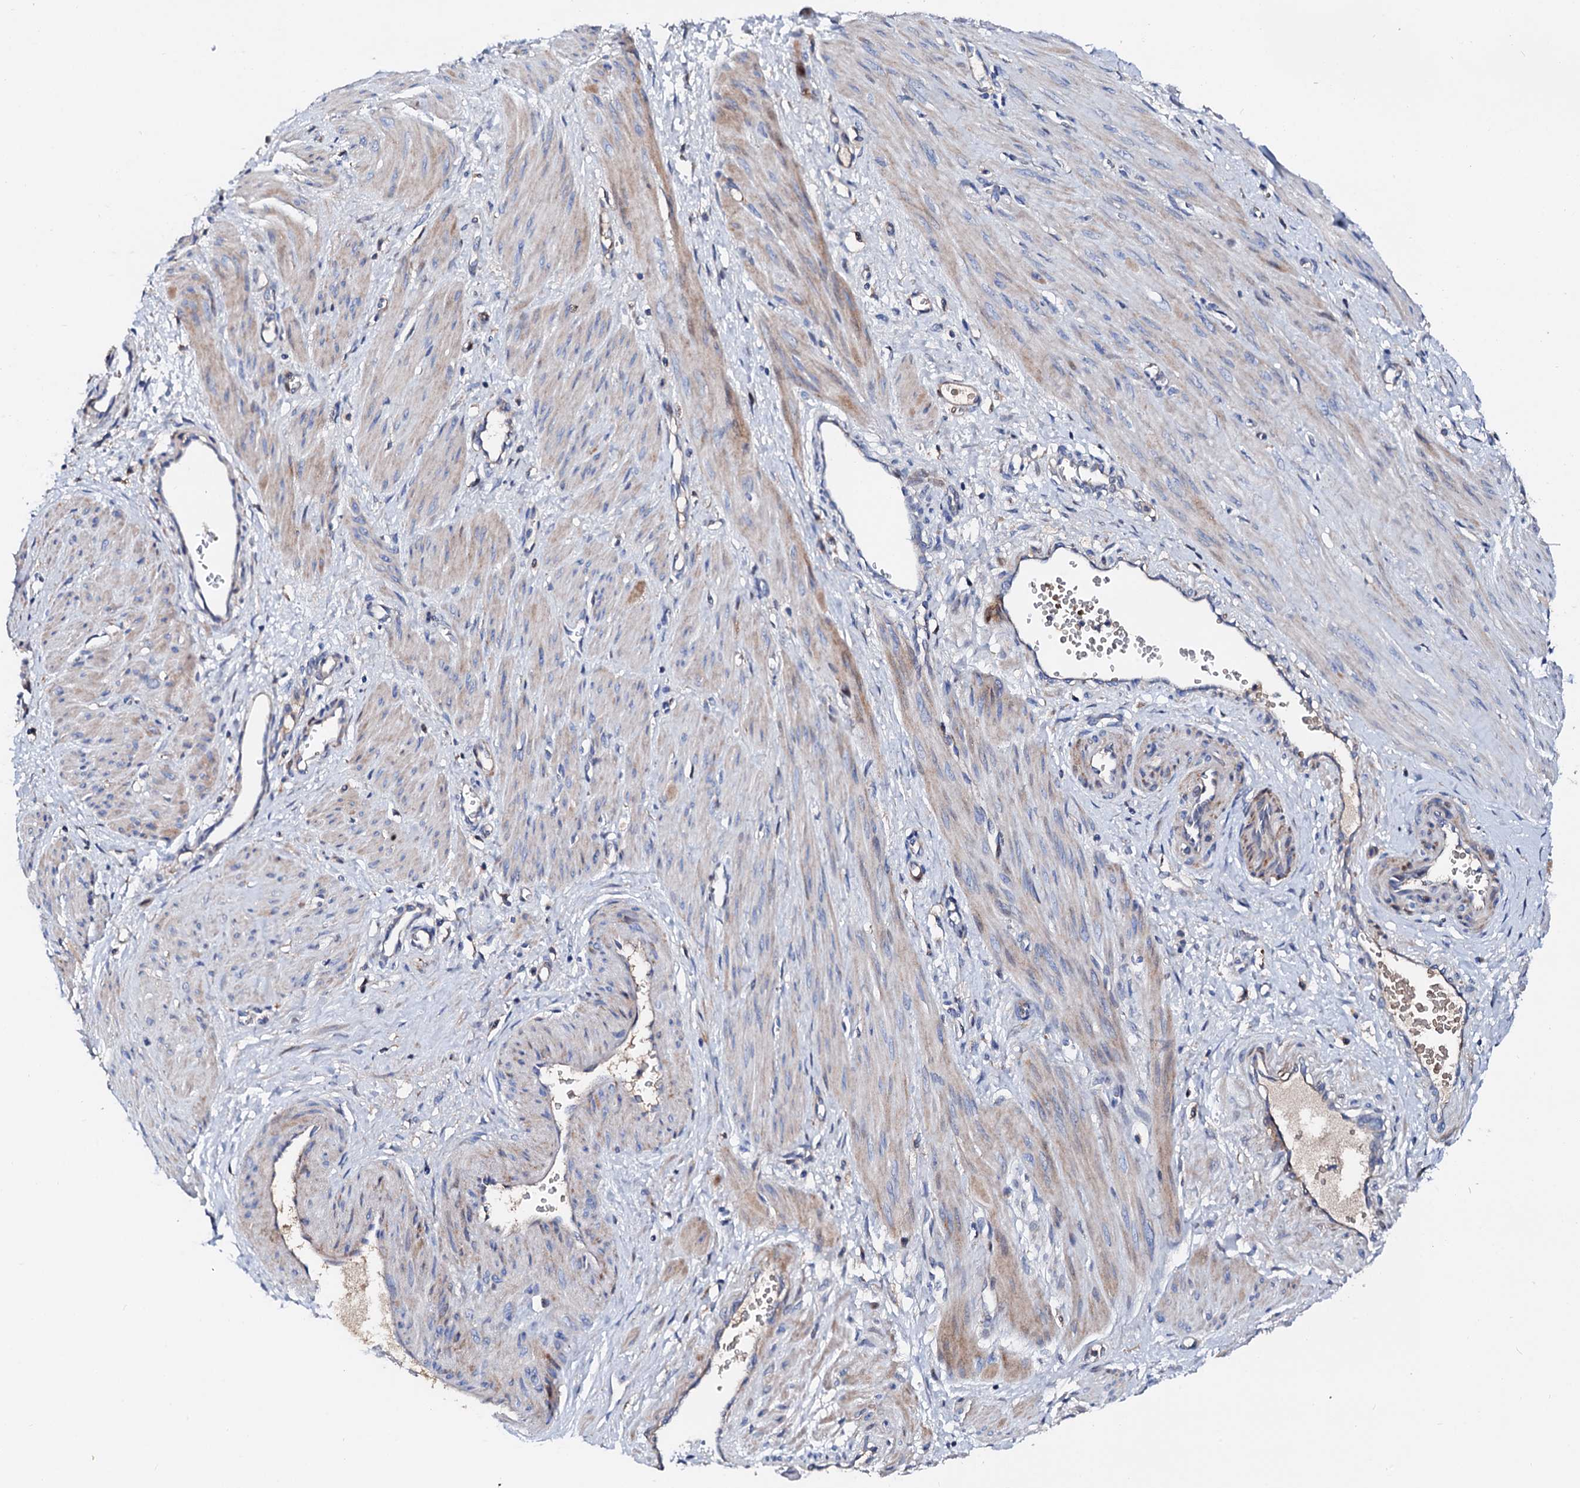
{"staining": {"intensity": "weak", "quantity": "<25%", "location": "cytoplasmic/membranous"}, "tissue": "smooth muscle", "cell_type": "Smooth muscle cells", "image_type": "normal", "snomed": [{"axis": "morphology", "description": "Normal tissue, NOS"}, {"axis": "topography", "description": "Endometrium"}], "caption": "A high-resolution image shows immunohistochemistry staining of benign smooth muscle, which shows no significant expression in smooth muscle cells.", "gene": "SLC10A7", "patient": {"sex": "female", "age": 33}}